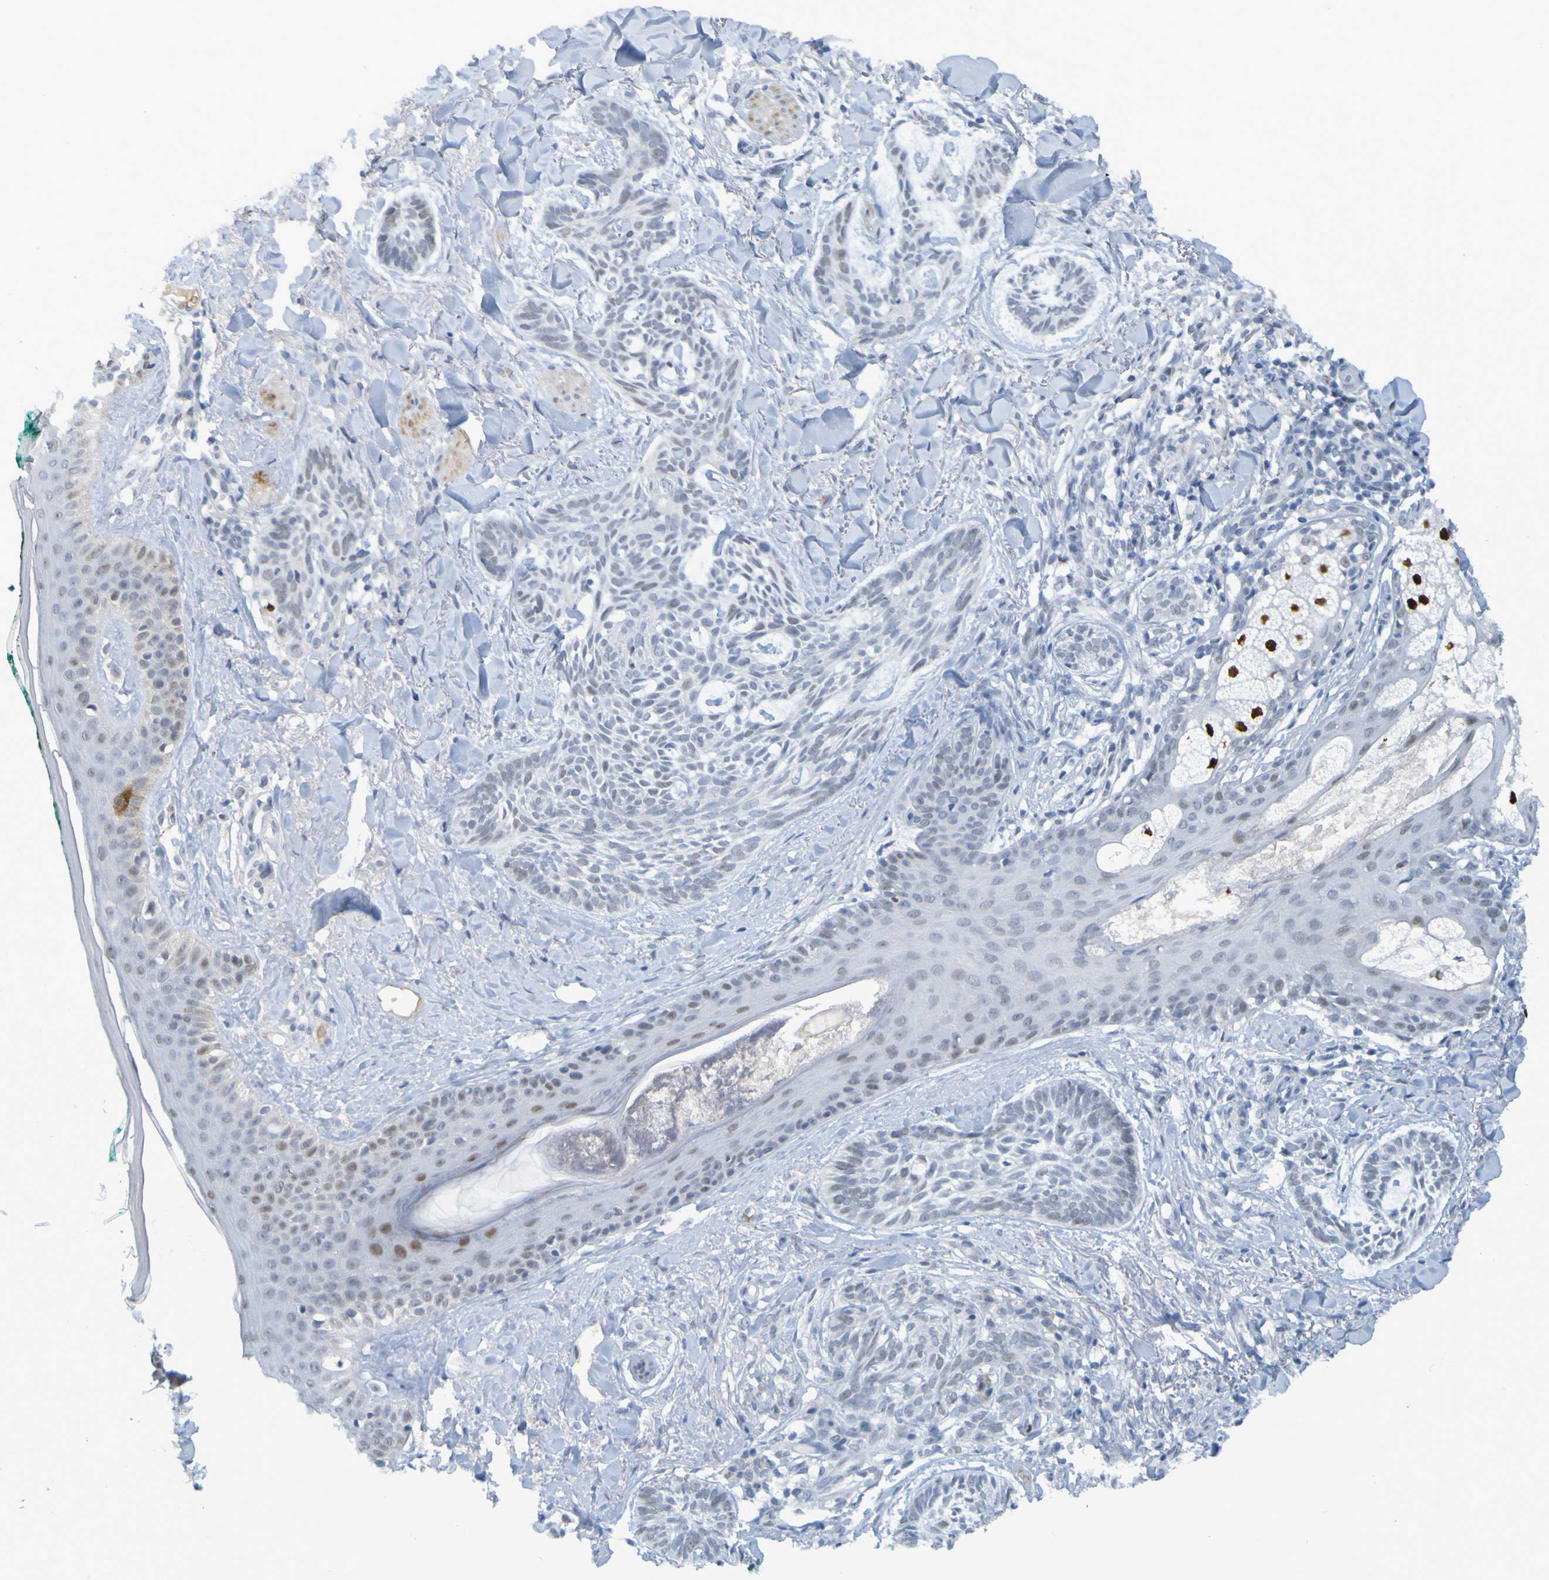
{"staining": {"intensity": "negative", "quantity": "none", "location": "none"}, "tissue": "skin cancer", "cell_type": "Tumor cells", "image_type": "cancer", "snomed": [{"axis": "morphology", "description": "Basal cell carcinoma"}, {"axis": "topography", "description": "Skin"}], "caption": "This is an immunohistochemistry image of skin basal cell carcinoma. There is no staining in tumor cells.", "gene": "USP36", "patient": {"sex": "male", "age": 43}}